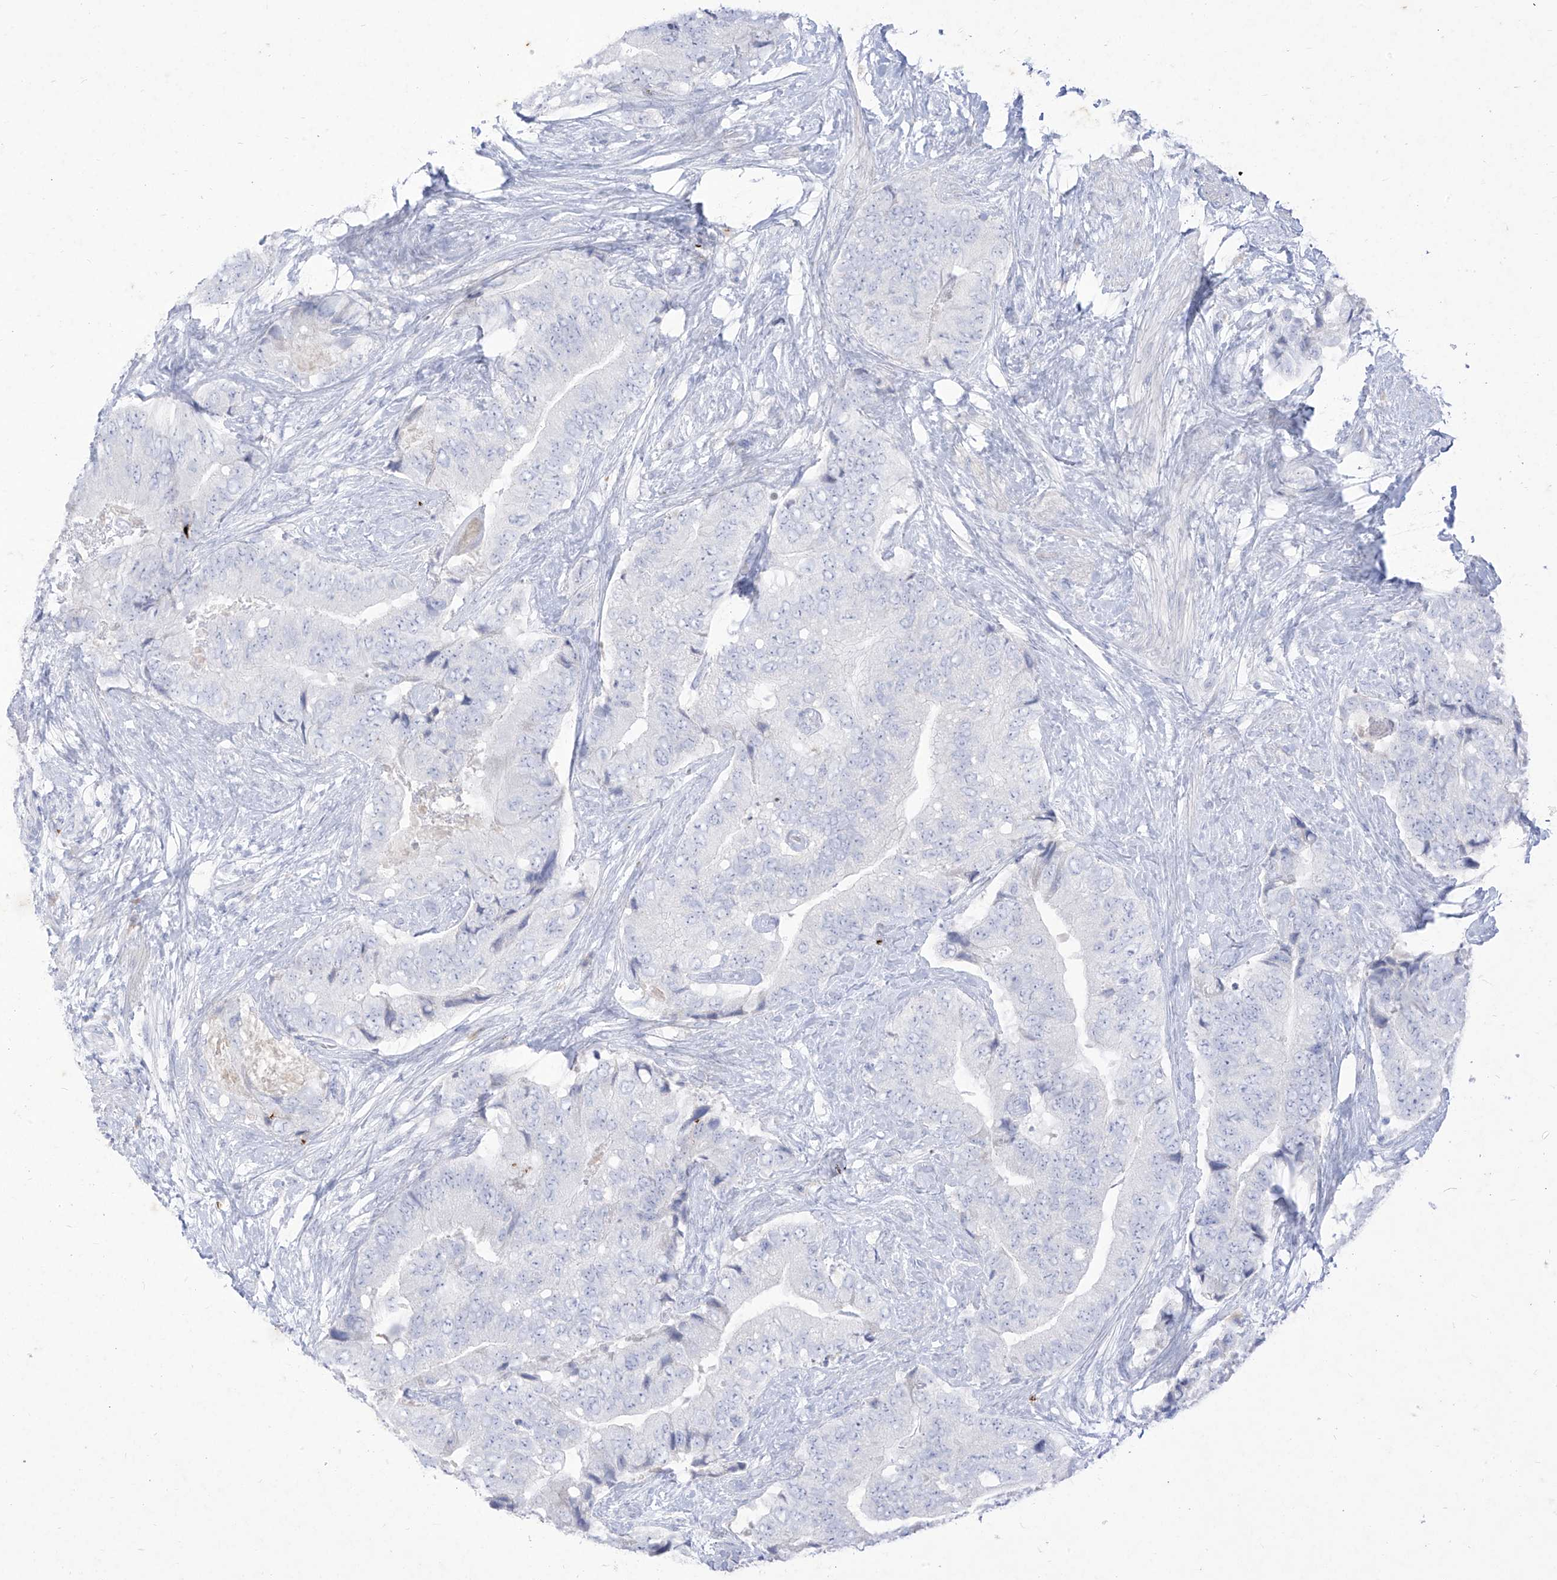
{"staining": {"intensity": "negative", "quantity": "none", "location": "none"}, "tissue": "prostate cancer", "cell_type": "Tumor cells", "image_type": "cancer", "snomed": [{"axis": "morphology", "description": "Adenocarcinoma, High grade"}, {"axis": "topography", "description": "Prostate"}], "caption": "Prostate cancer stained for a protein using immunohistochemistry (IHC) demonstrates no expression tumor cells.", "gene": "TGM4", "patient": {"sex": "male", "age": 70}}